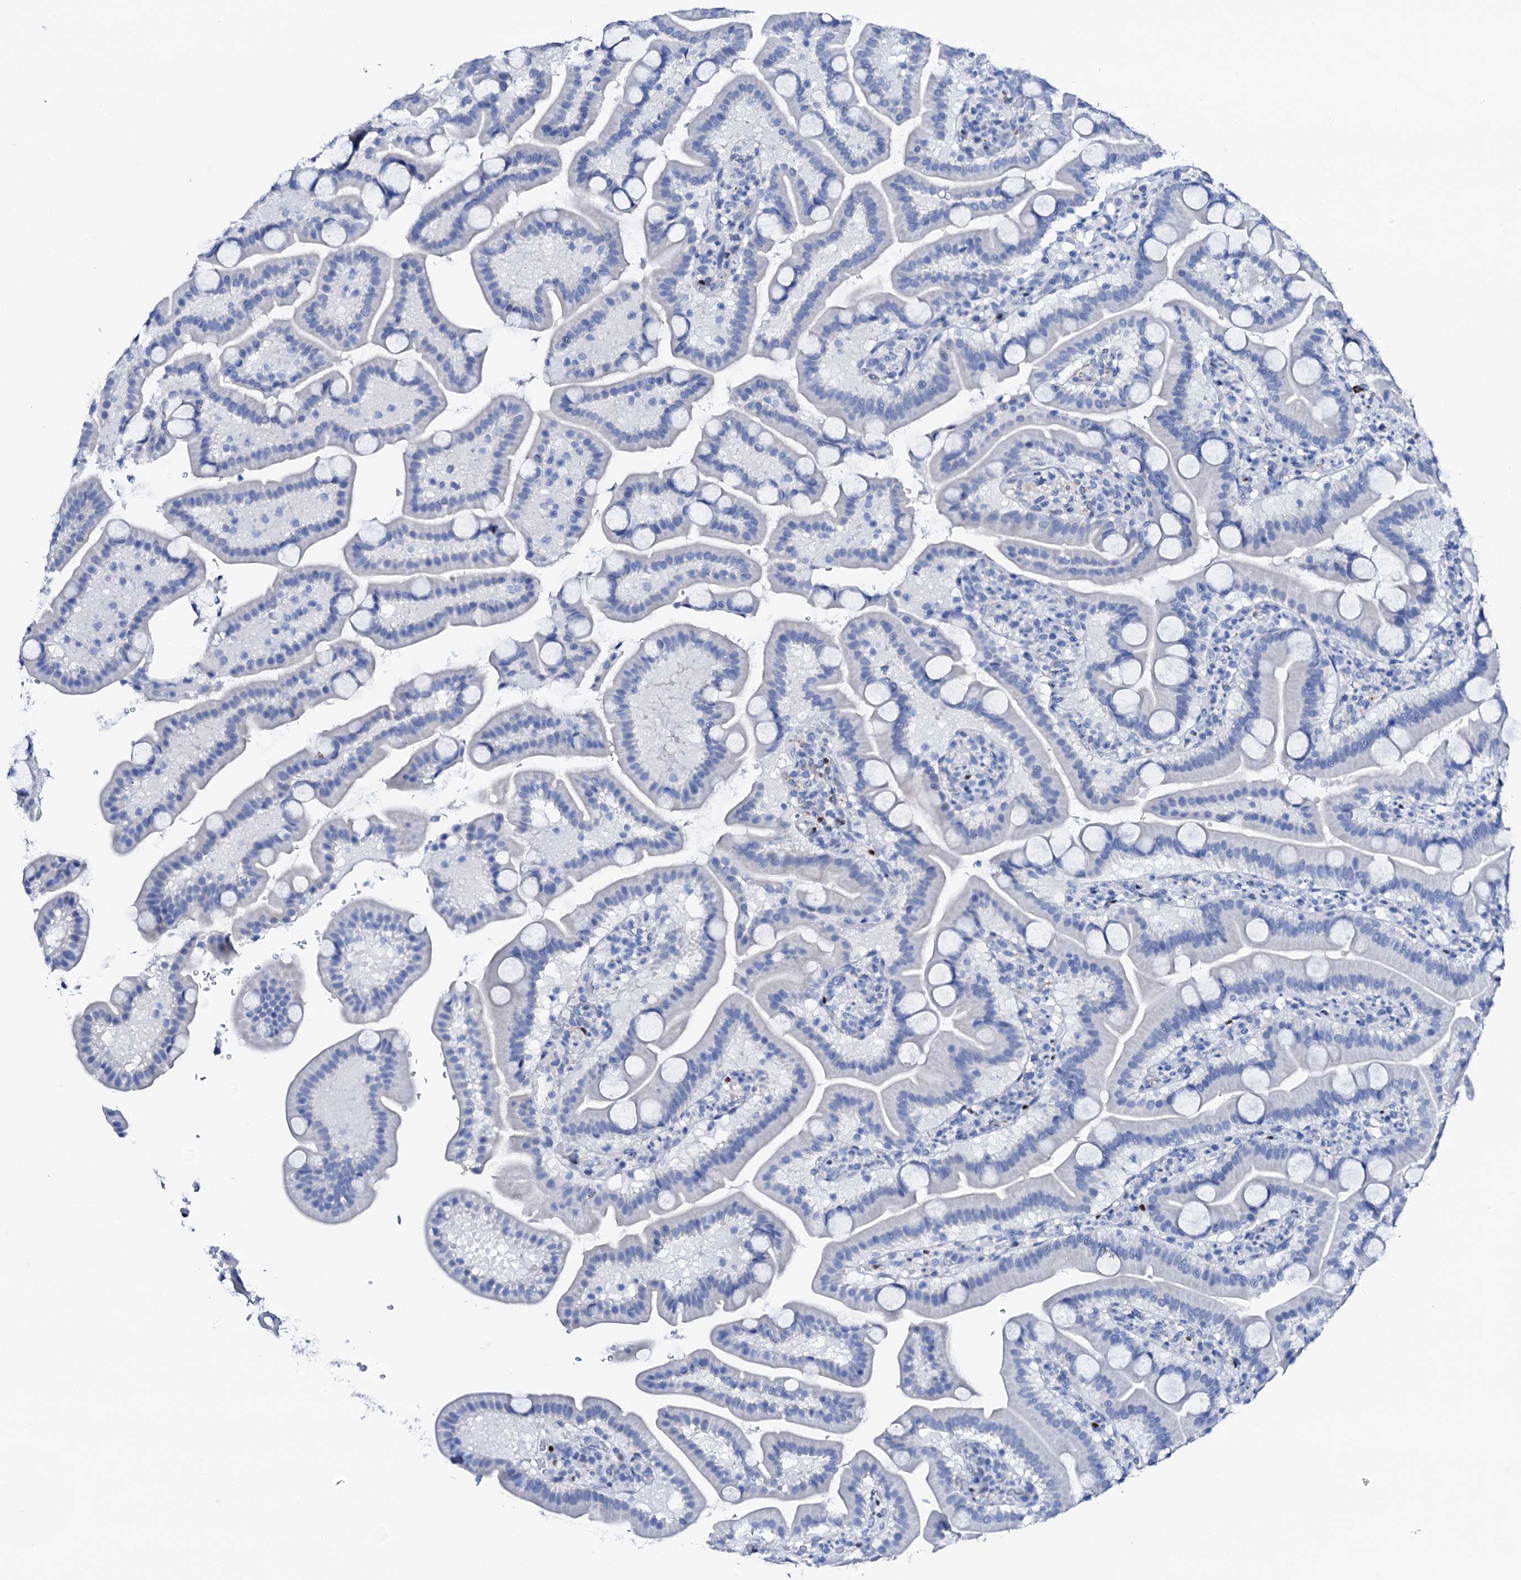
{"staining": {"intensity": "negative", "quantity": "none", "location": "none"}, "tissue": "duodenum", "cell_type": "Glandular cells", "image_type": "normal", "snomed": [{"axis": "morphology", "description": "Normal tissue, NOS"}, {"axis": "topography", "description": "Duodenum"}], "caption": "This photomicrograph is of benign duodenum stained with immunohistochemistry (IHC) to label a protein in brown with the nuclei are counter-stained blue. There is no expression in glandular cells. (DAB (3,3'-diaminobenzidine) immunohistochemistry visualized using brightfield microscopy, high magnification).", "gene": "NRIP2", "patient": {"sex": "male", "age": 55}}